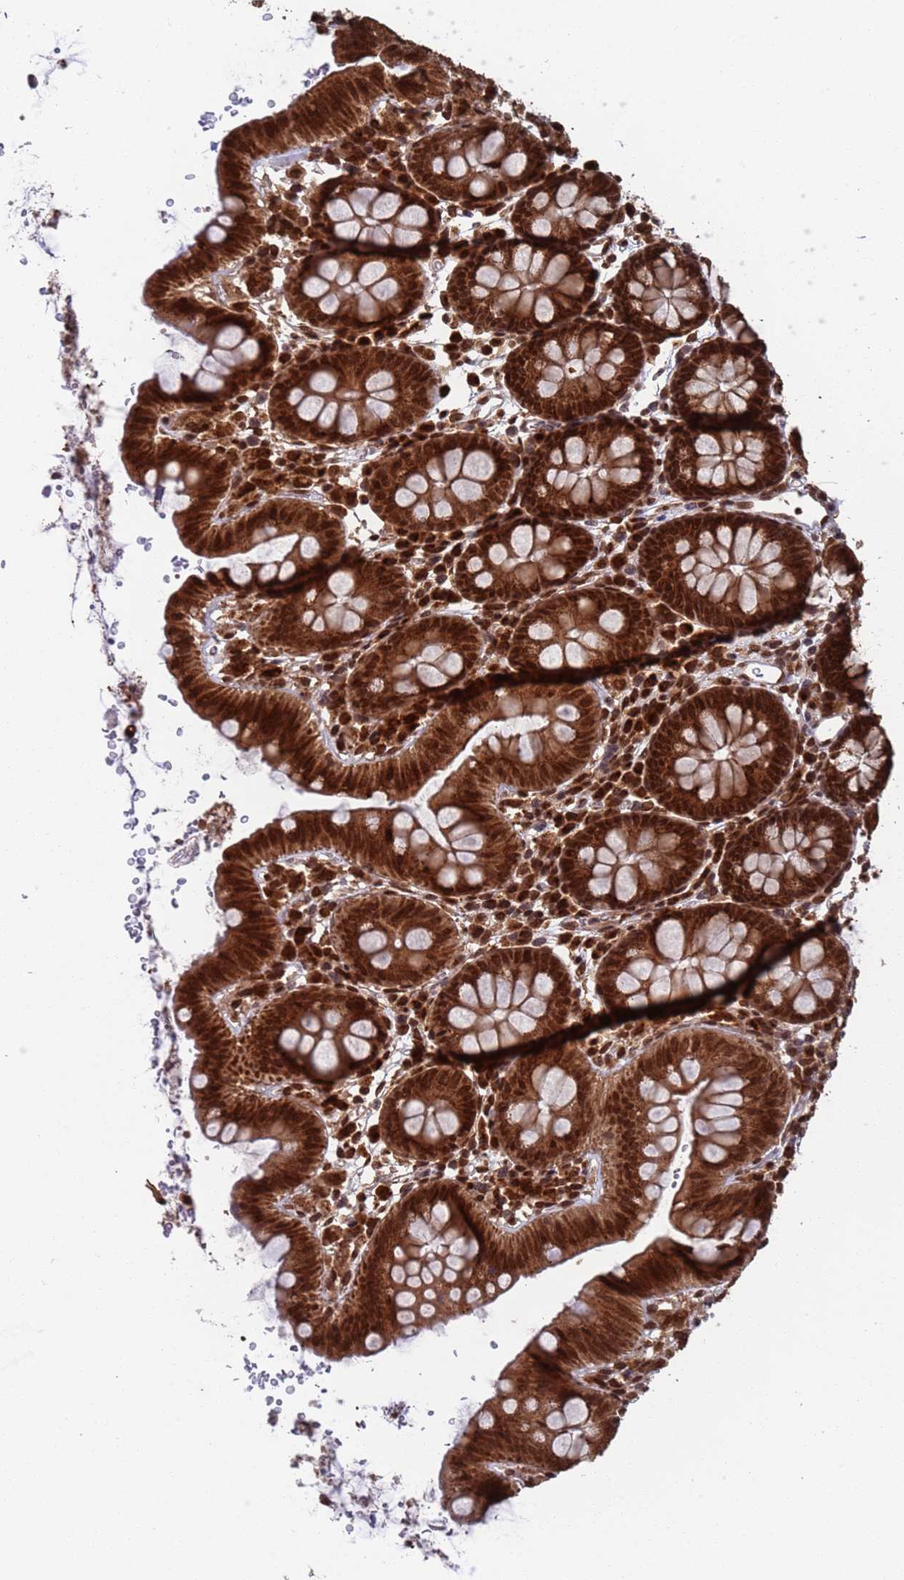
{"staining": {"intensity": "moderate", "quantity": ">75%", "location": "cytoplasmic/membranous,nuclear"}, "tissue": "colon", "cell_type": "Endothelial cells", "image_type": "normal", "snomed": [{"axis": "morphology", "description": "Normal tissue, NOS"}, {"axis": "topography", "description": "Colon"}], "caption": "The histopathology image shows staining of benign colon, revealing moderate cytoplasmic/membranous,nuclear protein expression (brown color) within endothelial cells.", "gene": "FUBP3", "patient": {"sex": "male", "age": 75}}